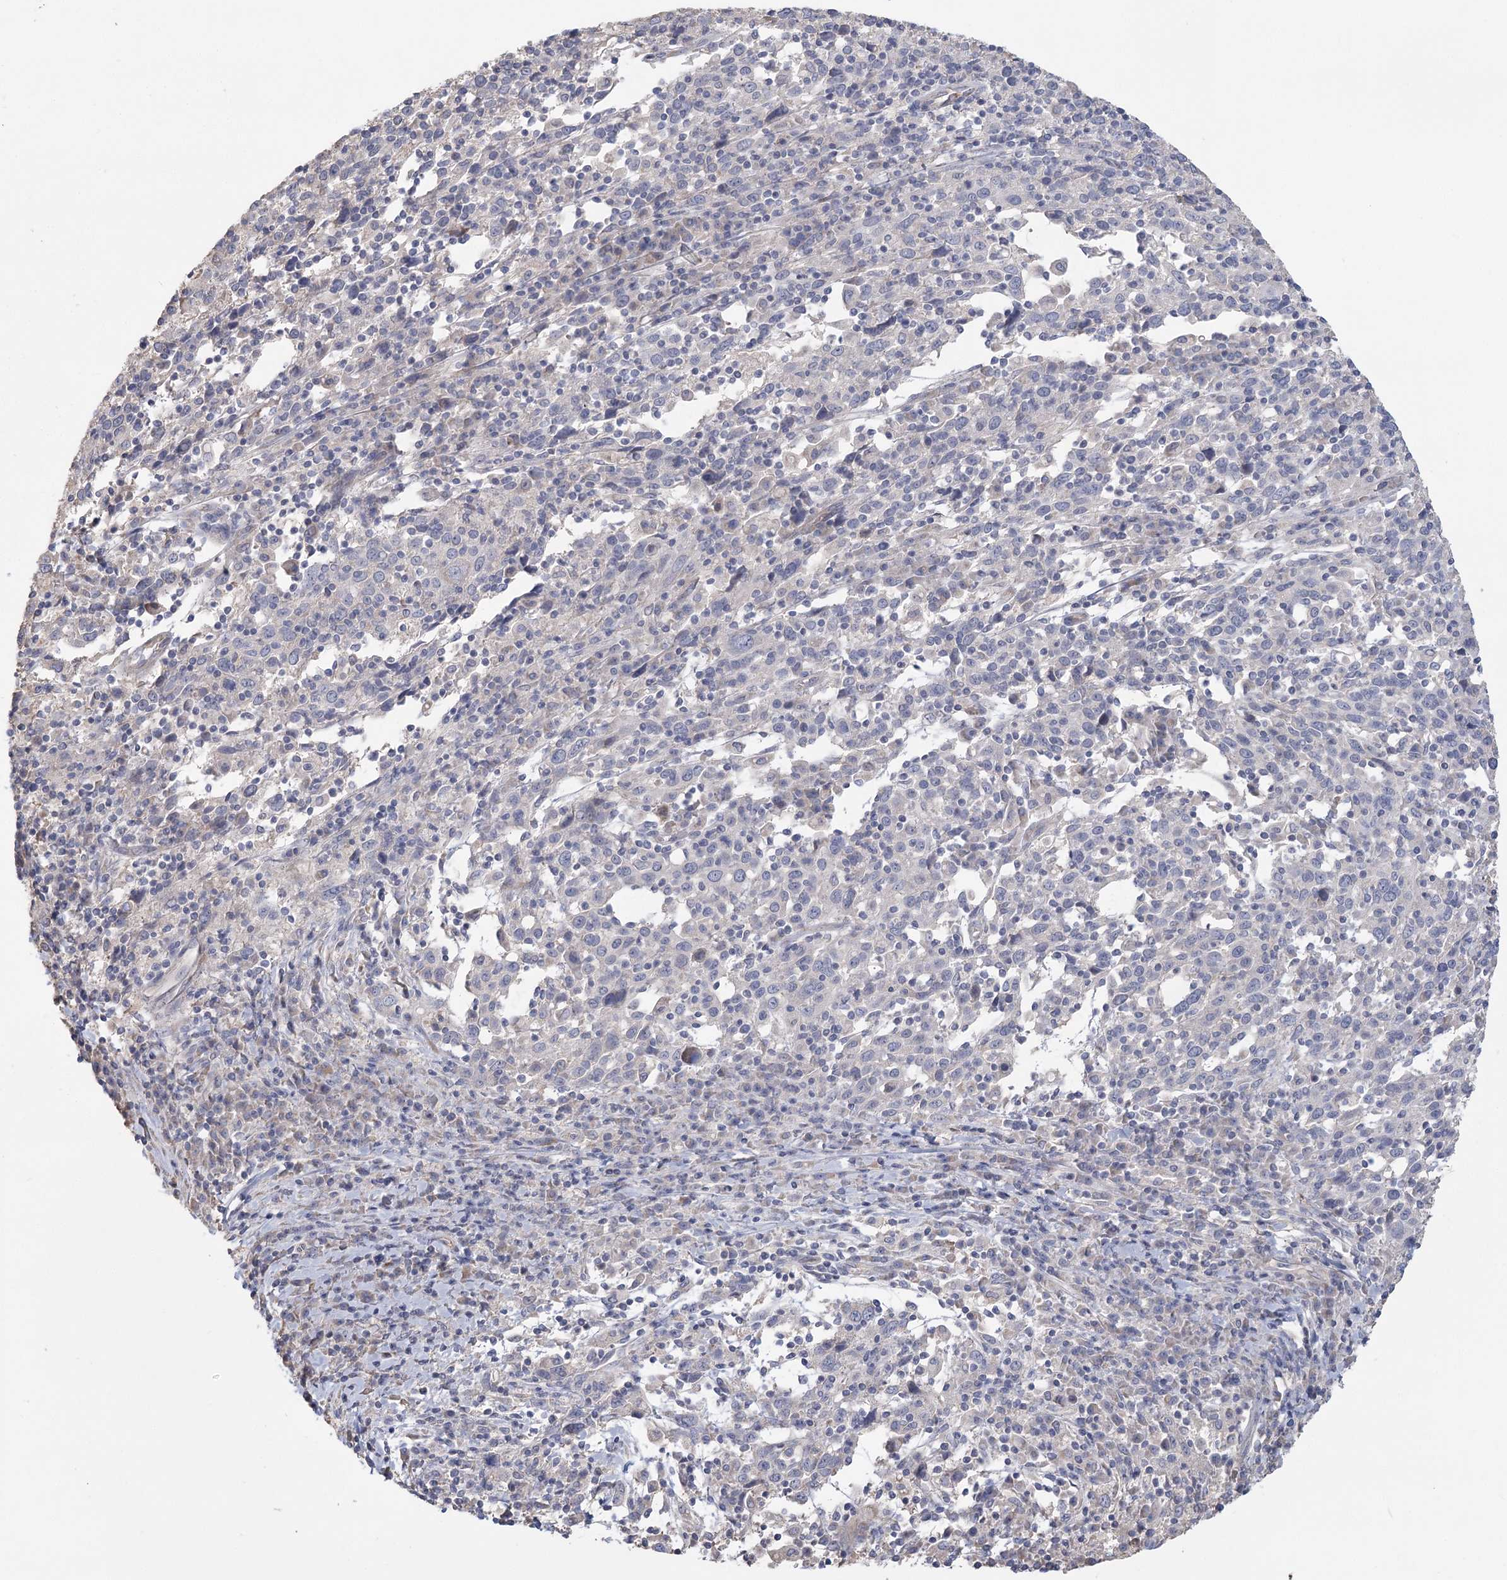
{"staining": {"intensity": "negative", "quantity": "none", "location": "none"}, "tissue": "cervical cancer", "cell_type": "Tumor cells", "image_type": "cancer", "snomed": [{"axis": "morphology", "description": "Squamous cell carcinoma, NOS"}, {"axis": "topography", "description": "Cervix"}], "caption": "IHC micrograph of human cervical squamous cell carcinoma stained for a protein (brown), which reveals no expression in tumor cells.", "gene": "CNTLN", "patient": {"sex": "female", "age": 46}}